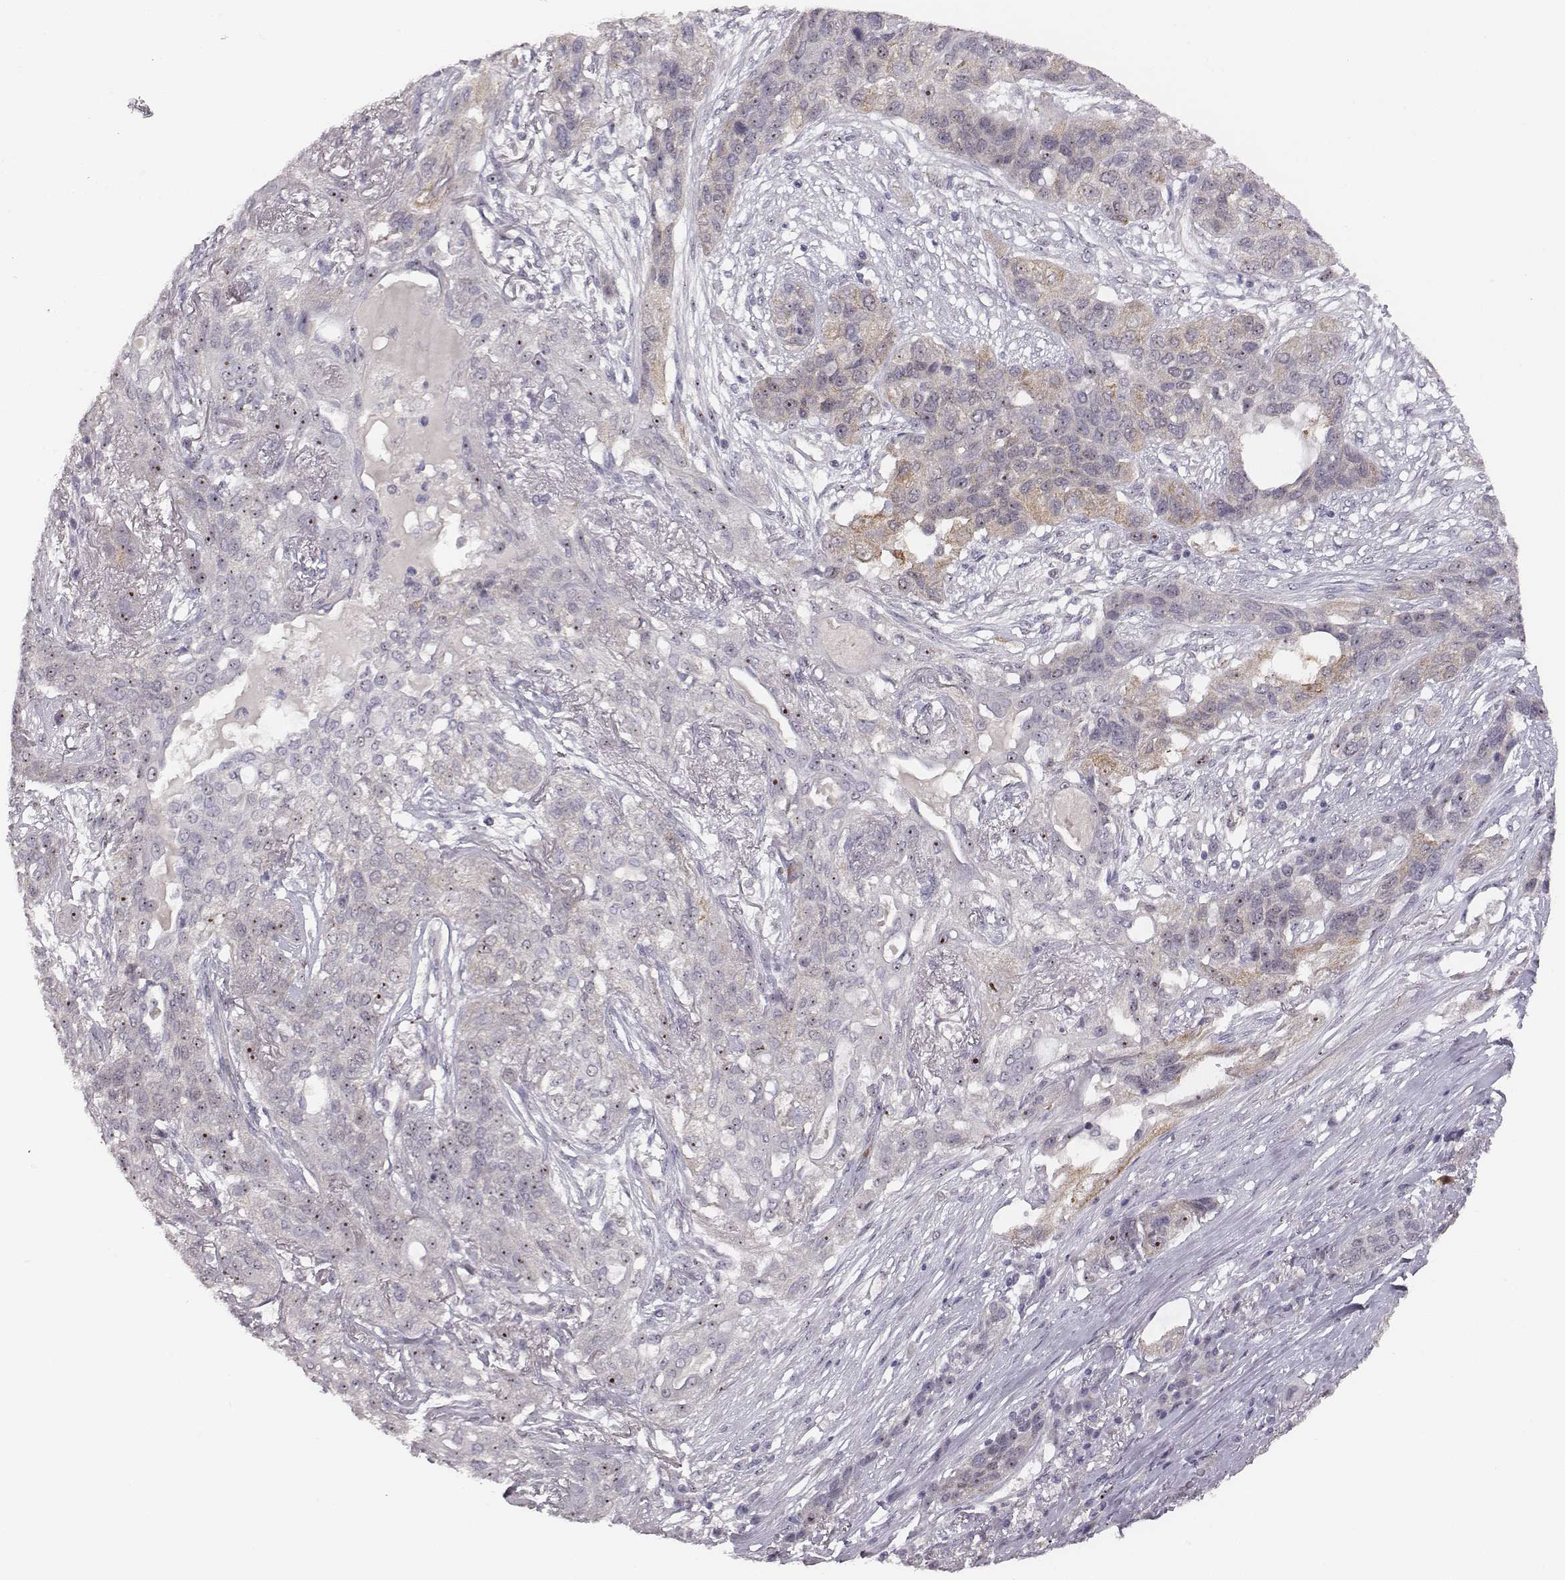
{"staining": {"intensity": "strong", "quantity": "<25%", "location": "nuclear"}, "tissue": "lung cancer", "cell_type": "Tumor cells", "image_type": "cancer", "snomed": [{"axis": "morphology", "description": "Squamous cell carcinoma, NOS"}, {"axis": "topography", "description": "Lung"}], "caption": "Strong nuclear protein expression is appreciated in approximately <25% of tumor cells in lung cancer.", "gene": "NIFK", "patient": {"sex": "female", "age": 70}}